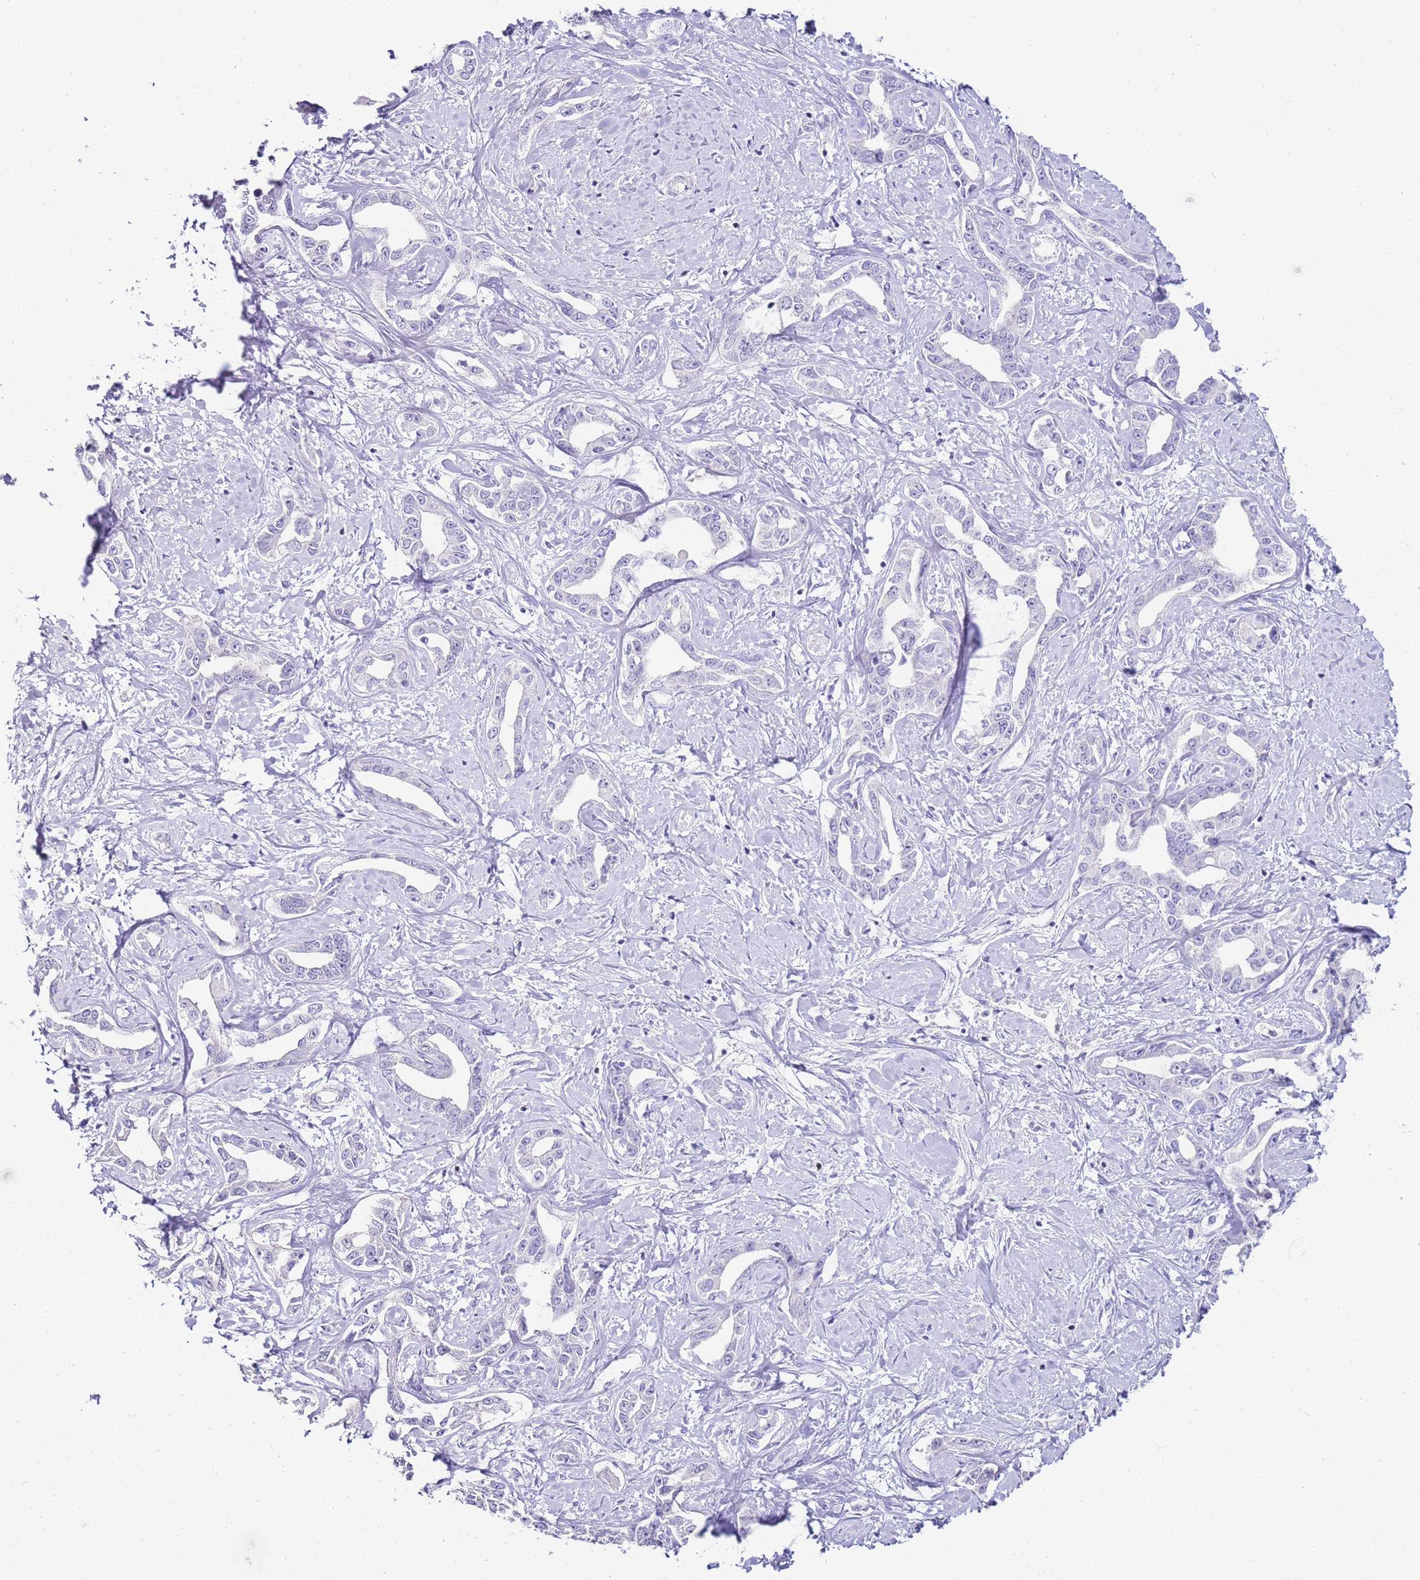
{"staining": {"intensity": "negative", "quantity": "none", "location": "none"}, "tissue": "liver cancer", "cell_type": "Tumor cells", "image_type": "cancer", "snomed": [{"axis": "morphology", "description": "Cholangiocarcinoma"}, {"axis": "topography", "description": "Liver"}], "caption": "This is a histopathology image of immunohistochemistry staining of cholangiocarcinoma (liver), which shows no expression in tumor cells.", "gene": "DPP4", "patient": {"sex": "male", "age": 59}}